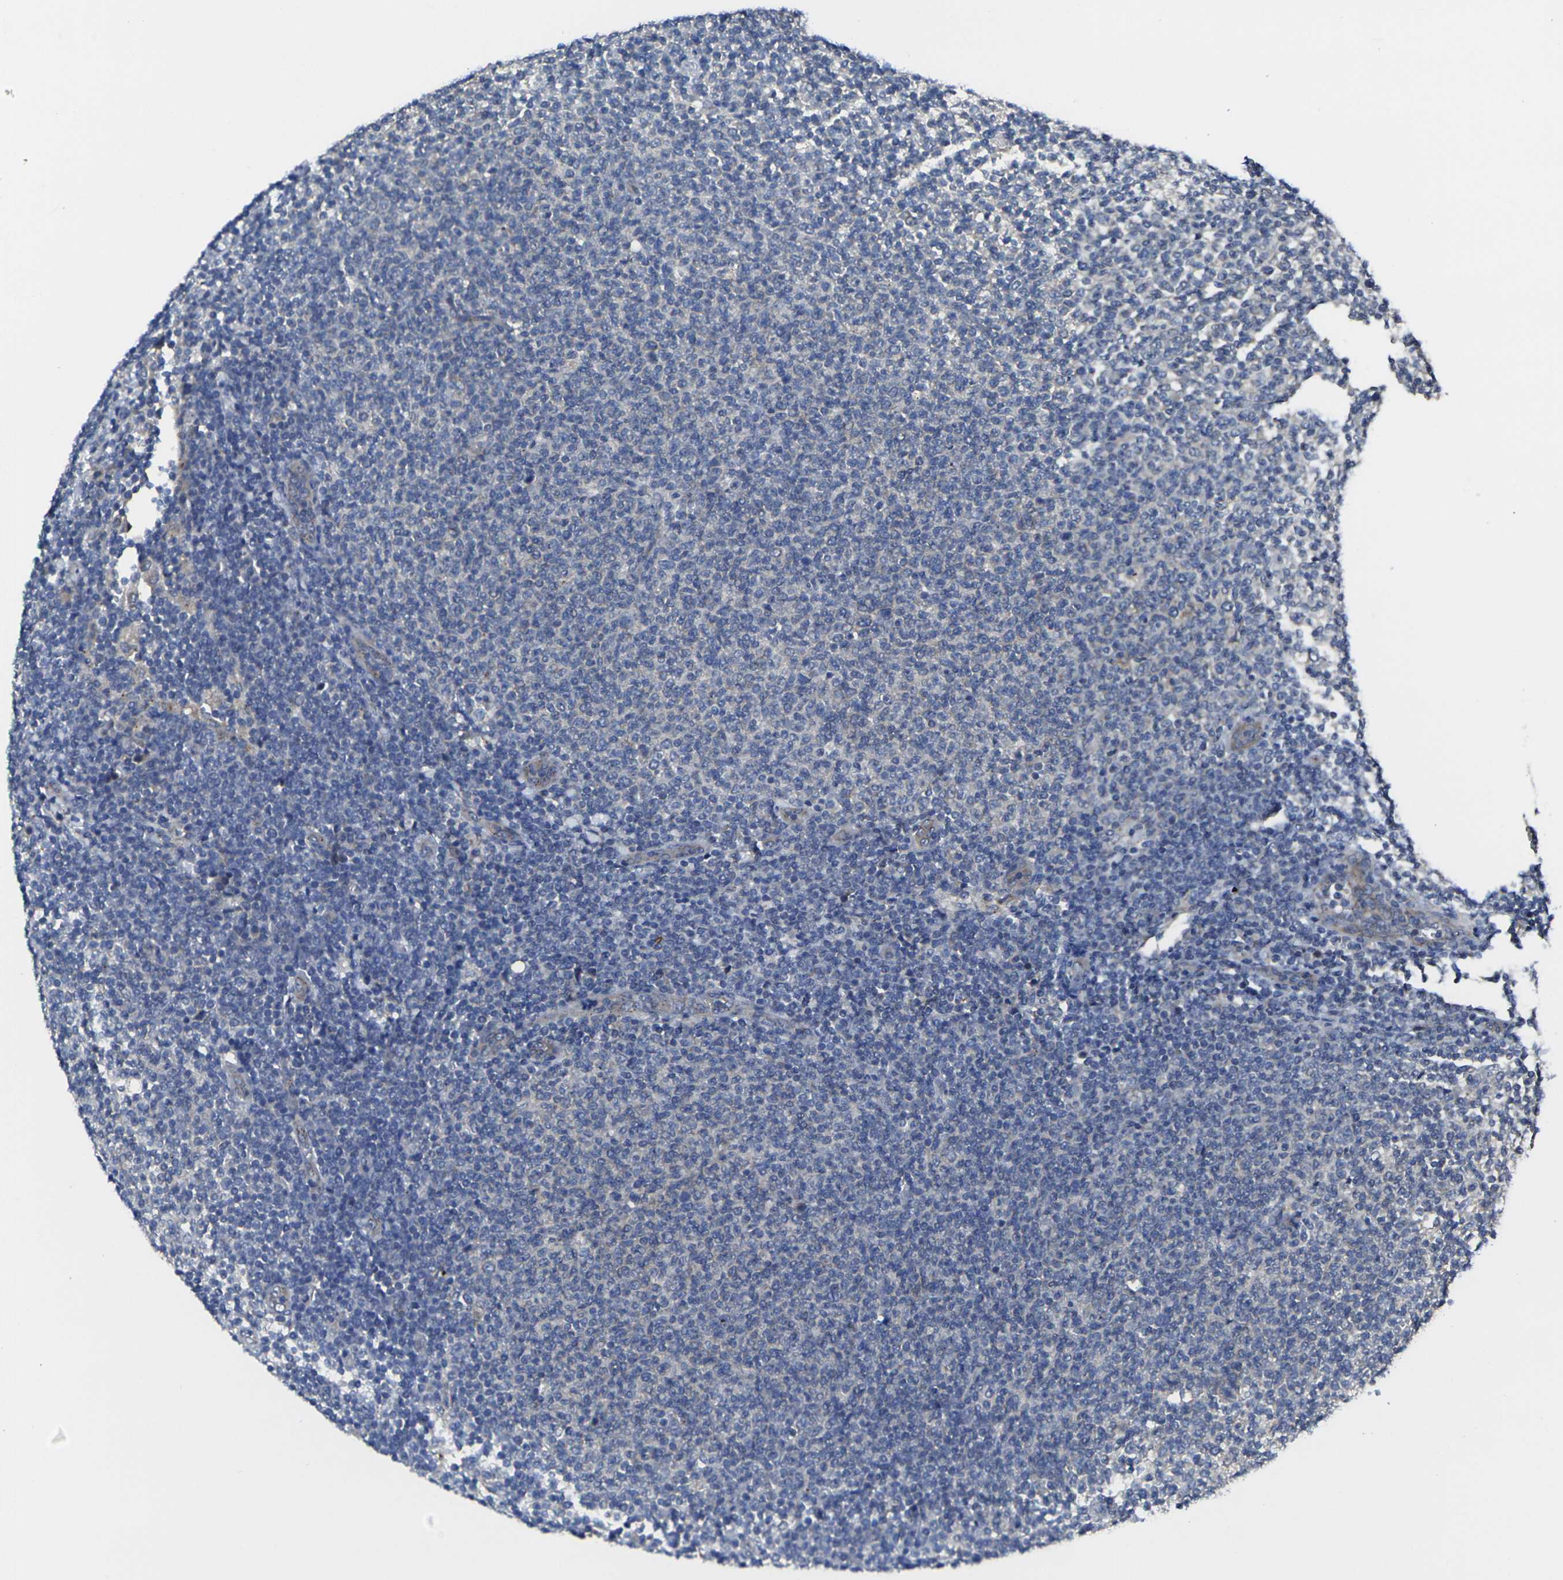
{"staining": {"intensity": "negative", "quantity": "none", "location": "none"}, "tissue": "lymphoma", "cell_type": "Tumor cells", "image_type": "cancer", "snomed": [{"axis": "morphology", "description": "Malignant lymphoma, non-Hodgkin's type, Low grade"}, {"axis": "topography", "description": "Lymph node"}], "caption": "Tumor cells show no significant expression in lymphoma.", "gene": "GNA12", "patient": {"sex": "male", "age": 66}}